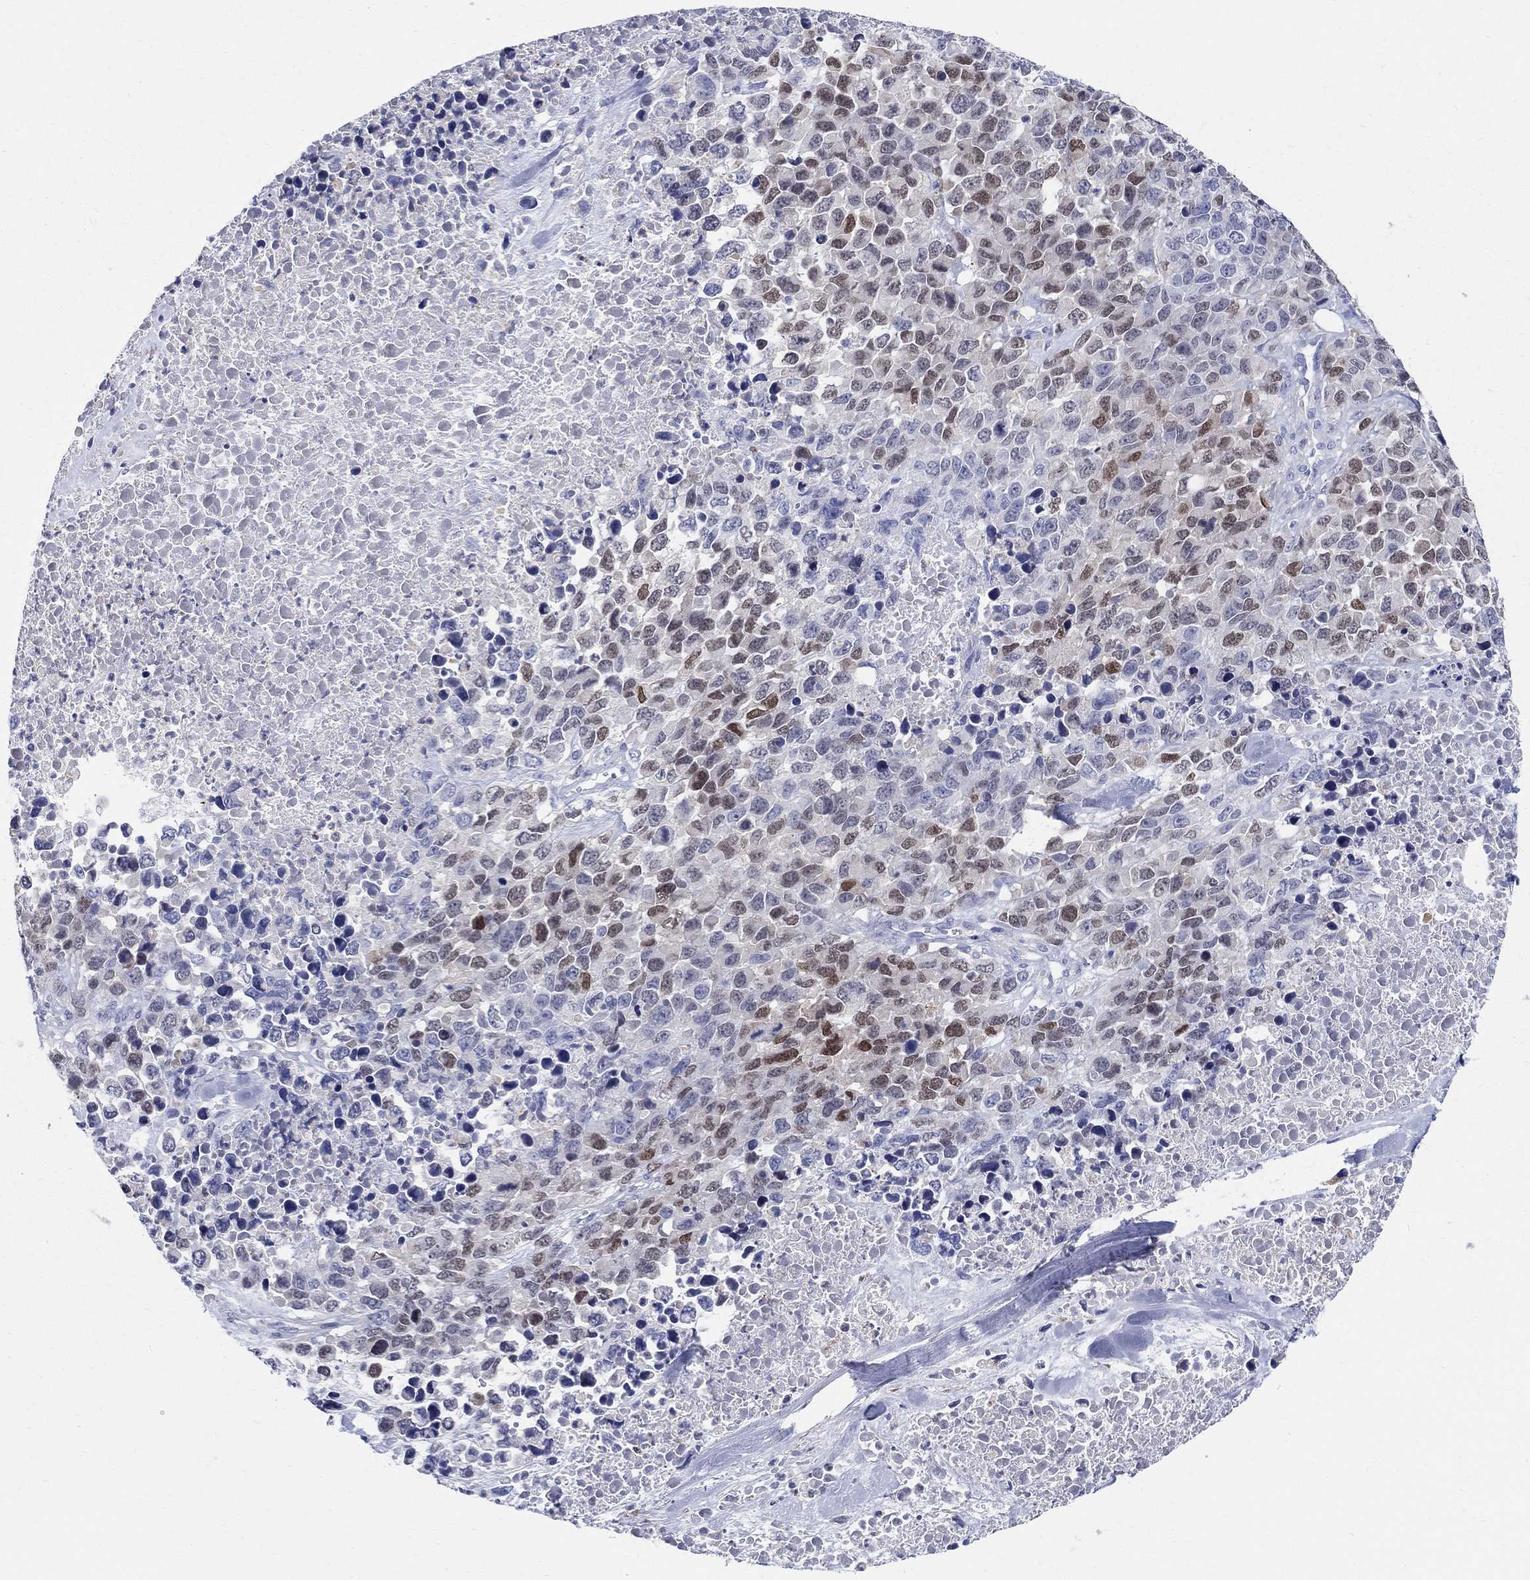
{"staining": {"intensity": "moderate", "quantity": "<25%", "location": "nuclear"}, "tissue": "melanoma", "cell_type": "Tumor cells", "image_type": "cancer", "snomed": [{"axis": "morphology", "description": "Malignant melanoma, Metastatic site"}, {"axis": "topography", "description": "Skin"}], "caption": "Melanoma stained with a brown dye shows moderate nuclear positive expression in about <25% of tumor cells.", "gene": "SOX2", "patient": {"sex": "male", "age": 84}}